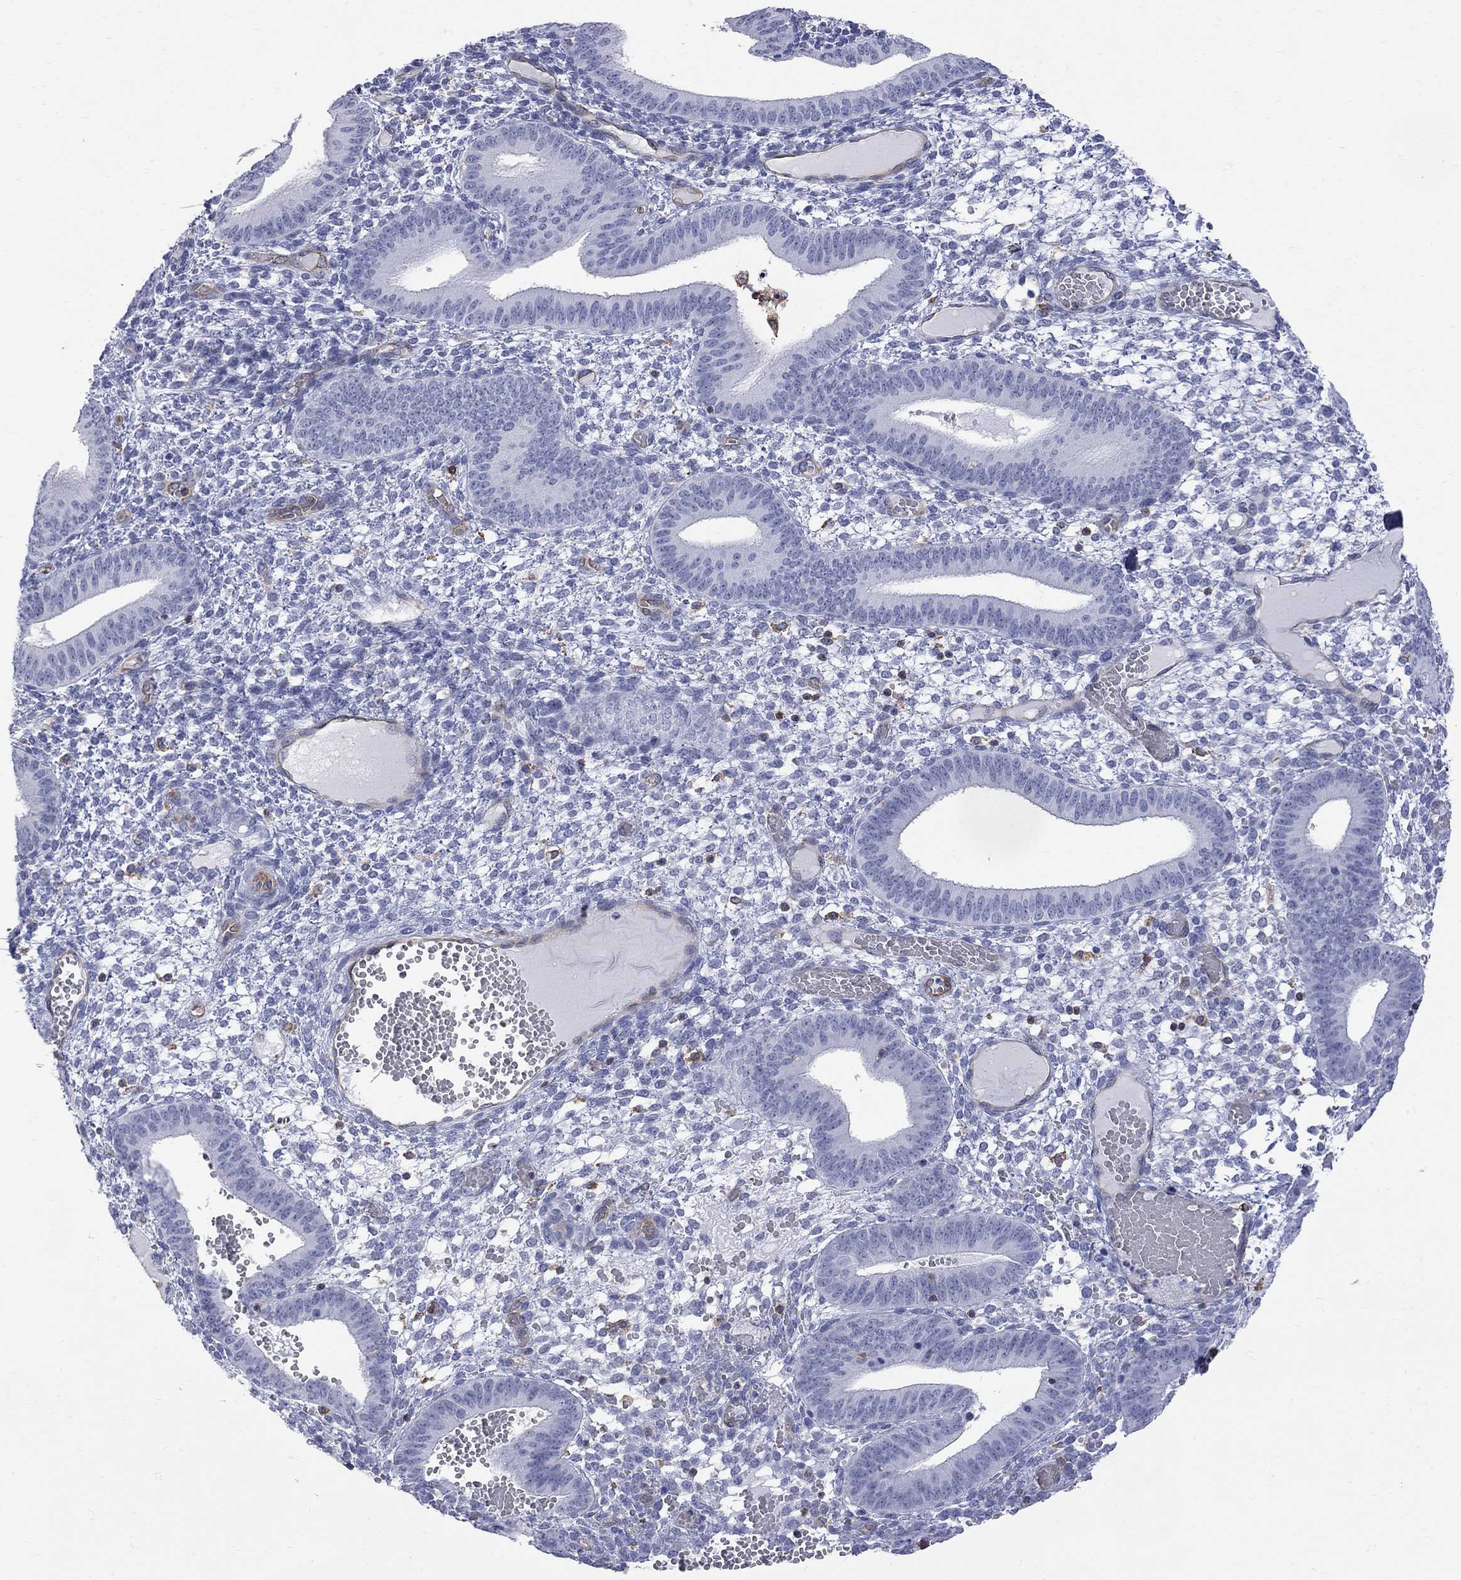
{"staining": {"intensity": "negative", "quantity": "none", "location": "none"}, "tissue": "endometrium", "cell_type": "Cells in endometrial stroma", "image_type": "normal", "snomed": [{"axis": "morphology", "description": "Normal tissue, NOS"}, {"axis": "topography", "description": "Endometrium"}], "caption": "Immunohistochemistry of unremarkable endometrium exhibits no expression in cells in endometrial stroma.", "gene": "ABI3", "patient": {"sex": "female", "age": 42}}